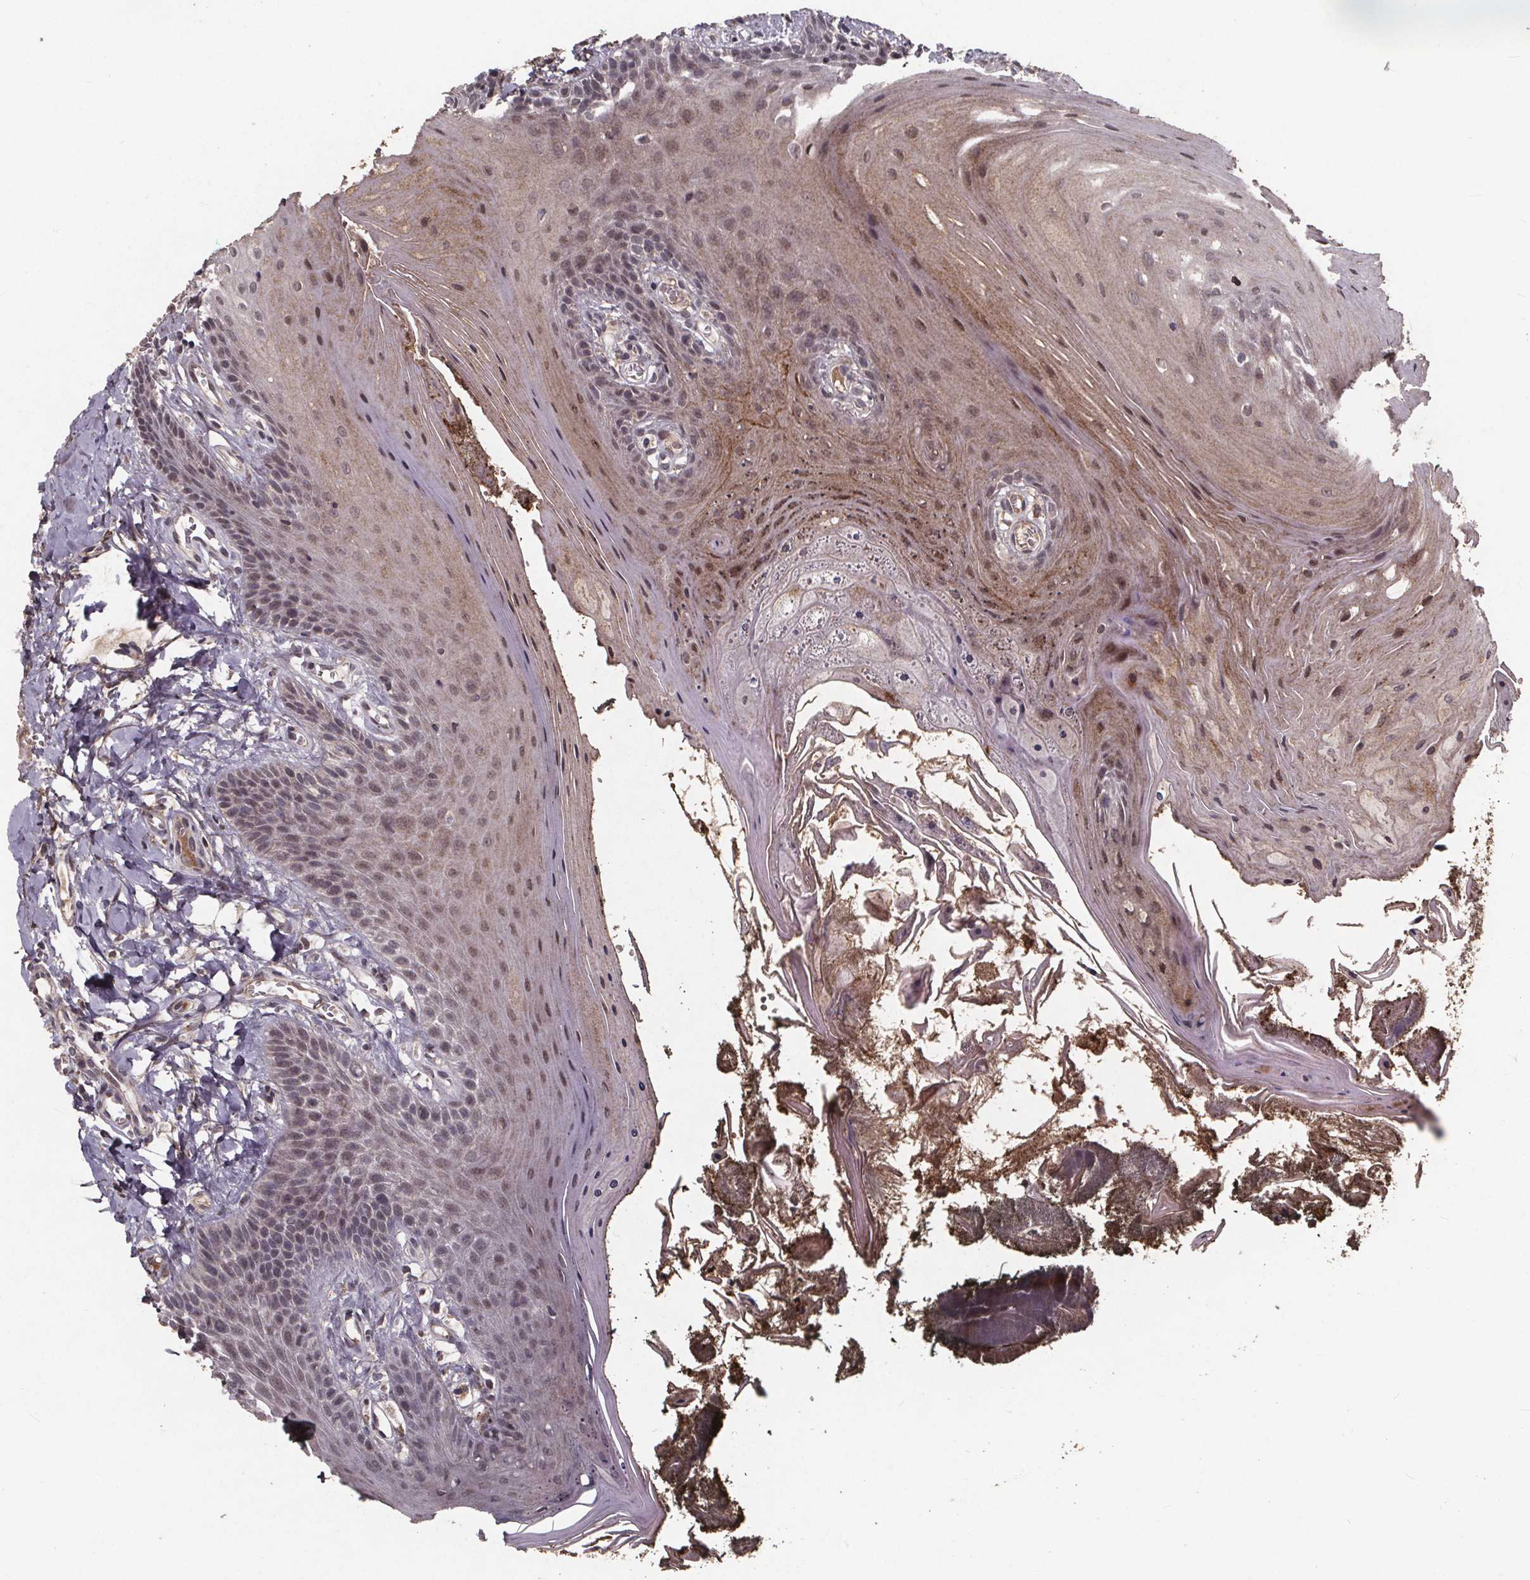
{"staining": {"intensity": "moderate", "quantity": "<25%", "location": "cytoplasmic/membranous,nuclear"}, "tissue": "oral mucosa", "cell_type": "Squamous epithelial cells", "image_type": "normal", "snomed": [{"axis": "morphology", "description": "Normal tissue, NOS"}, {"axis": "topography", "description": "Oral tissue"}], "caption": "DAB immunohistochemical staining of unremarkable oral mucosa reveals moderate cytoplasmic/membranous,nuclear protein staining in approximately <25% of squamous epithelial cells. The protein is stained brown, and the nuclei are stained in blue (DAB IHC with brightfield microscopy, high magnification).", "gene": "GPX3", "patient": {"sex": "male", "age": 9}}